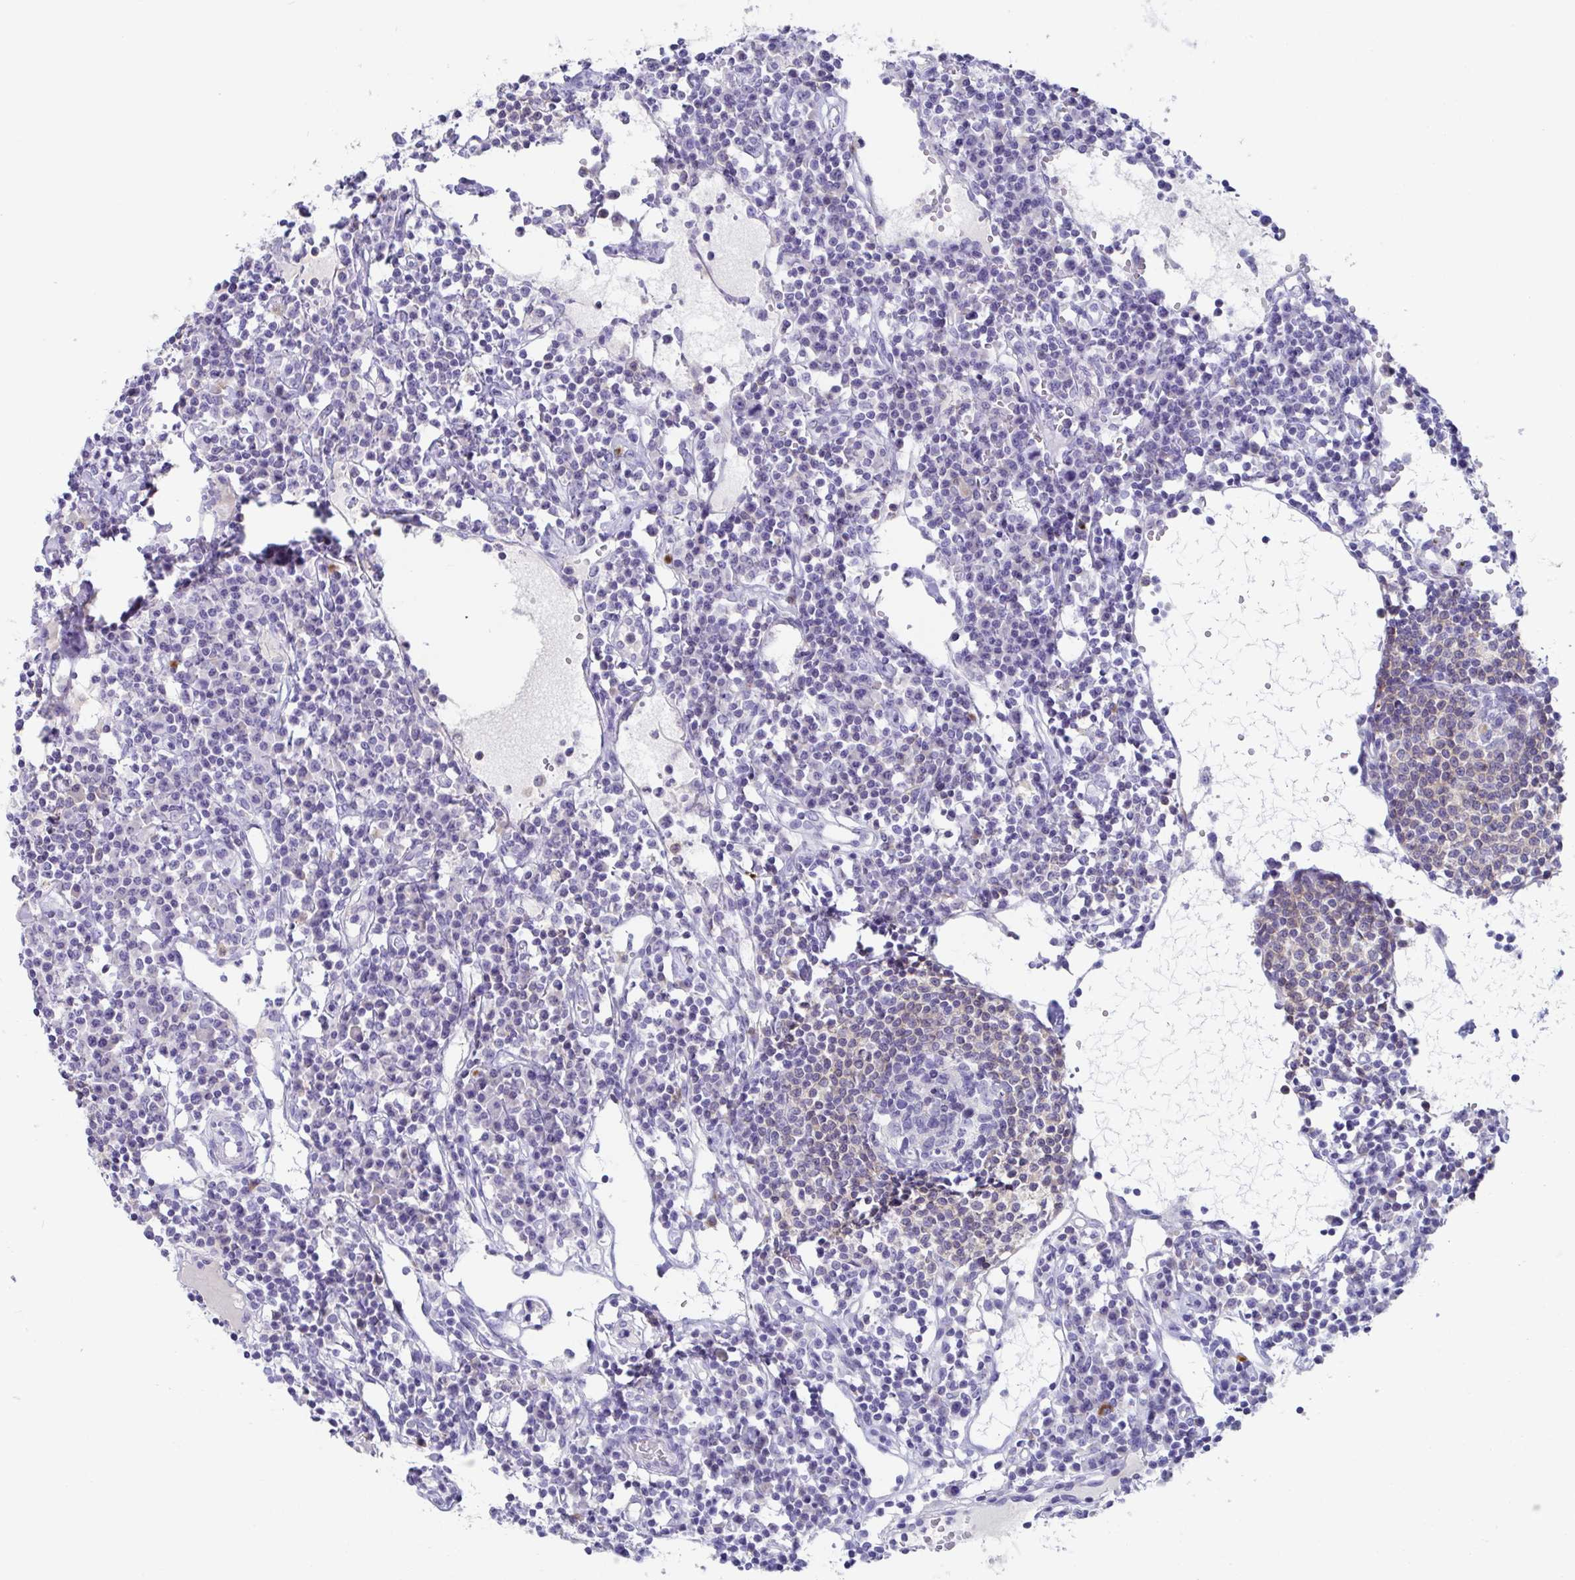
{"staining": {"intensity": "negative", "quantity": "none", "location": "none"}, "tissue": "lymph node", "cell_type": "Germinal center cells", "image_type": "normal", "snomed": [{"axis": "morphology", "description": "Normal tissue, NOS"}, {"axis": "topography", "description": "Lymph node"}], "caption": "IHC photomicrograph of unremarkable lymph node: lymph node stained with DAB (3,3'-diaminobenzidine) displays no significant protein expression in germinal center cells. (Stains: DAB (3,3'-diaminobenzidine) immunohistochemistry with hematoxylin counter stain, Microscopy: brightfield microscopy at high magnification).", "gene": "PLA2G1B", "patient": {"sex": "female", "age": 78}}